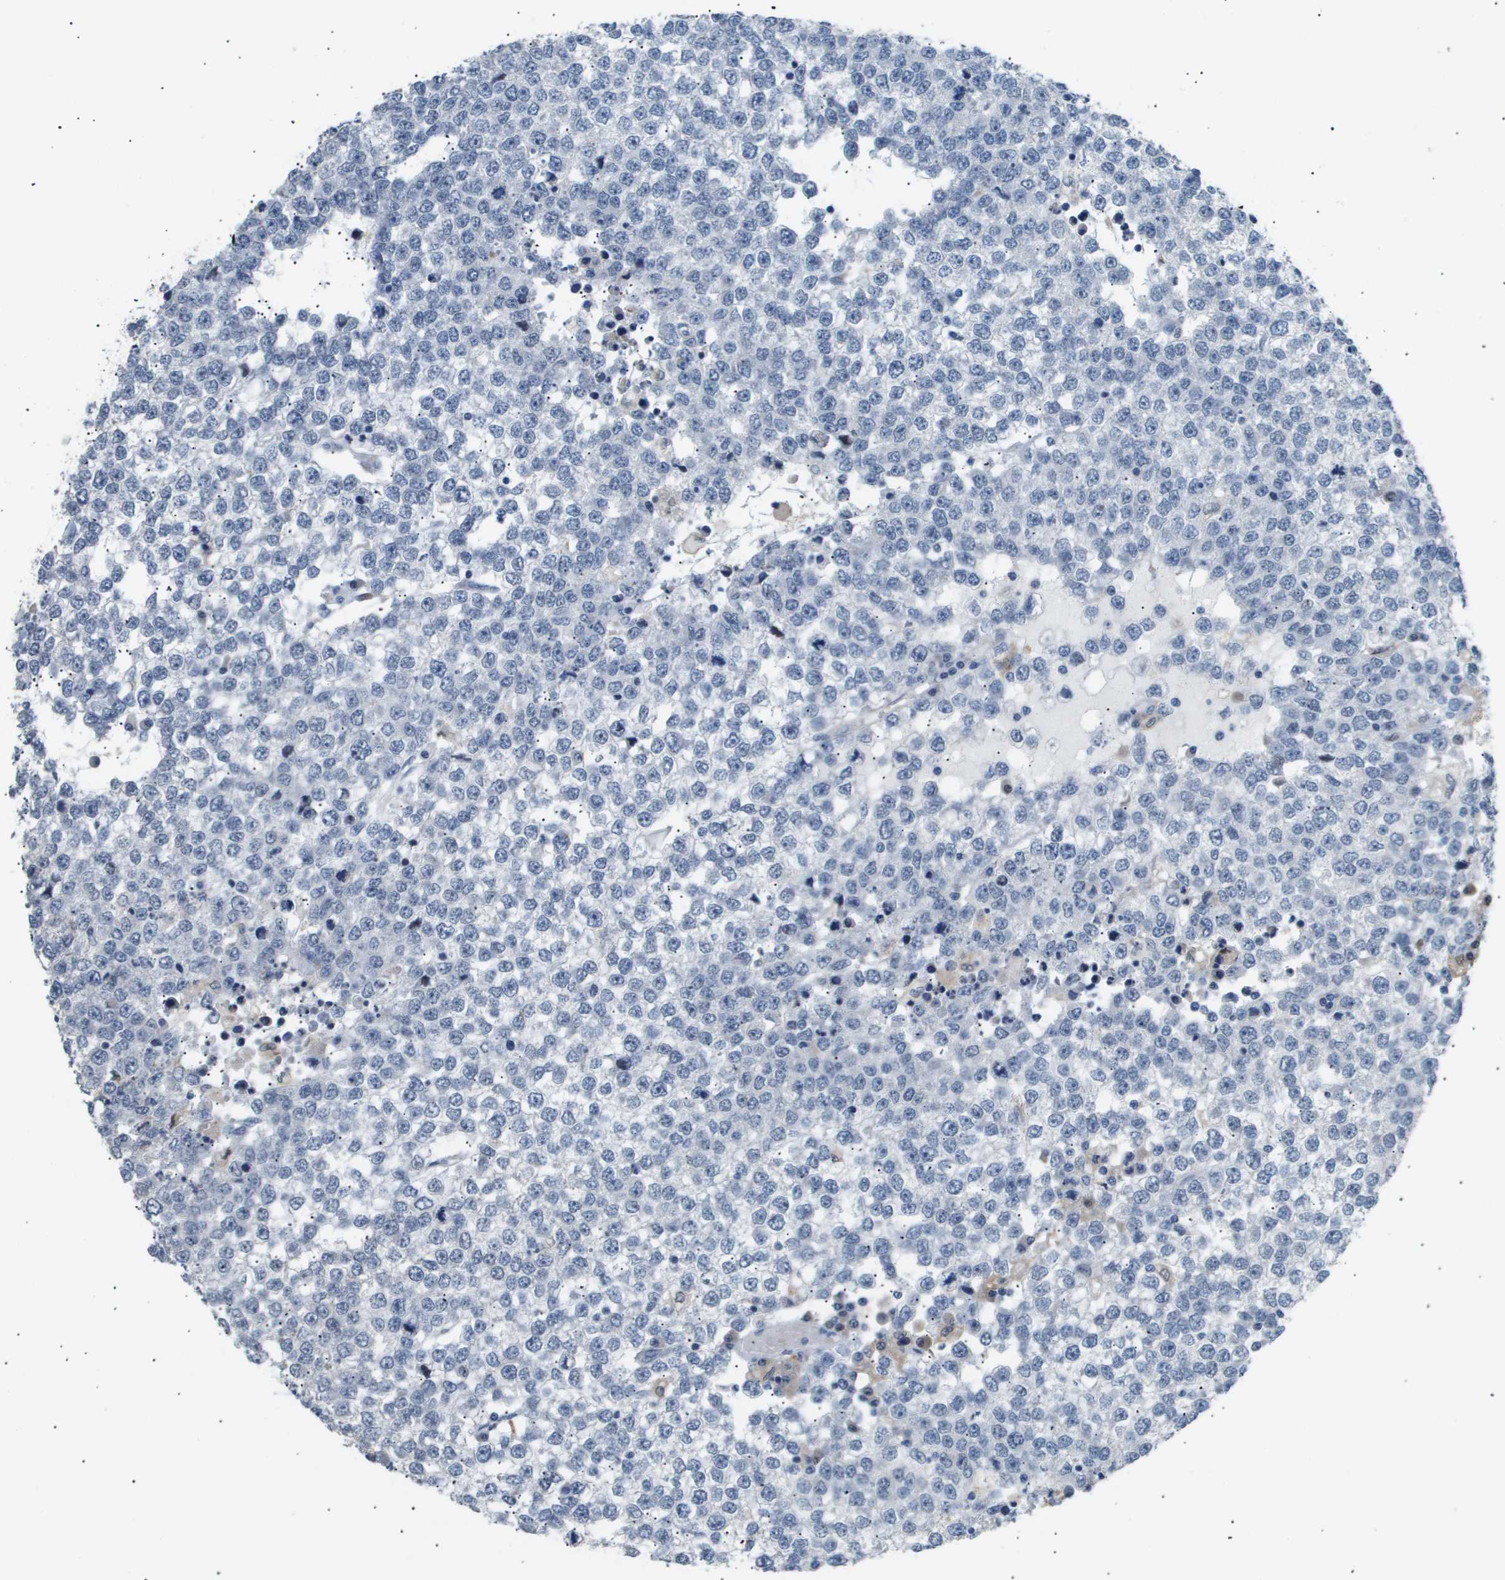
{"staining": {"intensity": "negative", "quantity": "none", "location": "none"}, "tissue": "testis cancer", "cell_type": "Tumor cells", "image_type": "cancer", "snomed": [{"axis": "morphology", "description": "Seminoma, NOS"}, {"axis": "topography", "description": "Testis"}], "caption": "Immunohistochemistry image of neoplastic tissue: human testis cancer stained with DAB (3,3'-diaminobenzidine) reveals no significant protein positivity in tumor cells.", "gene": "AKR1A1", "patient": {"sex": "male", "age": 65}}